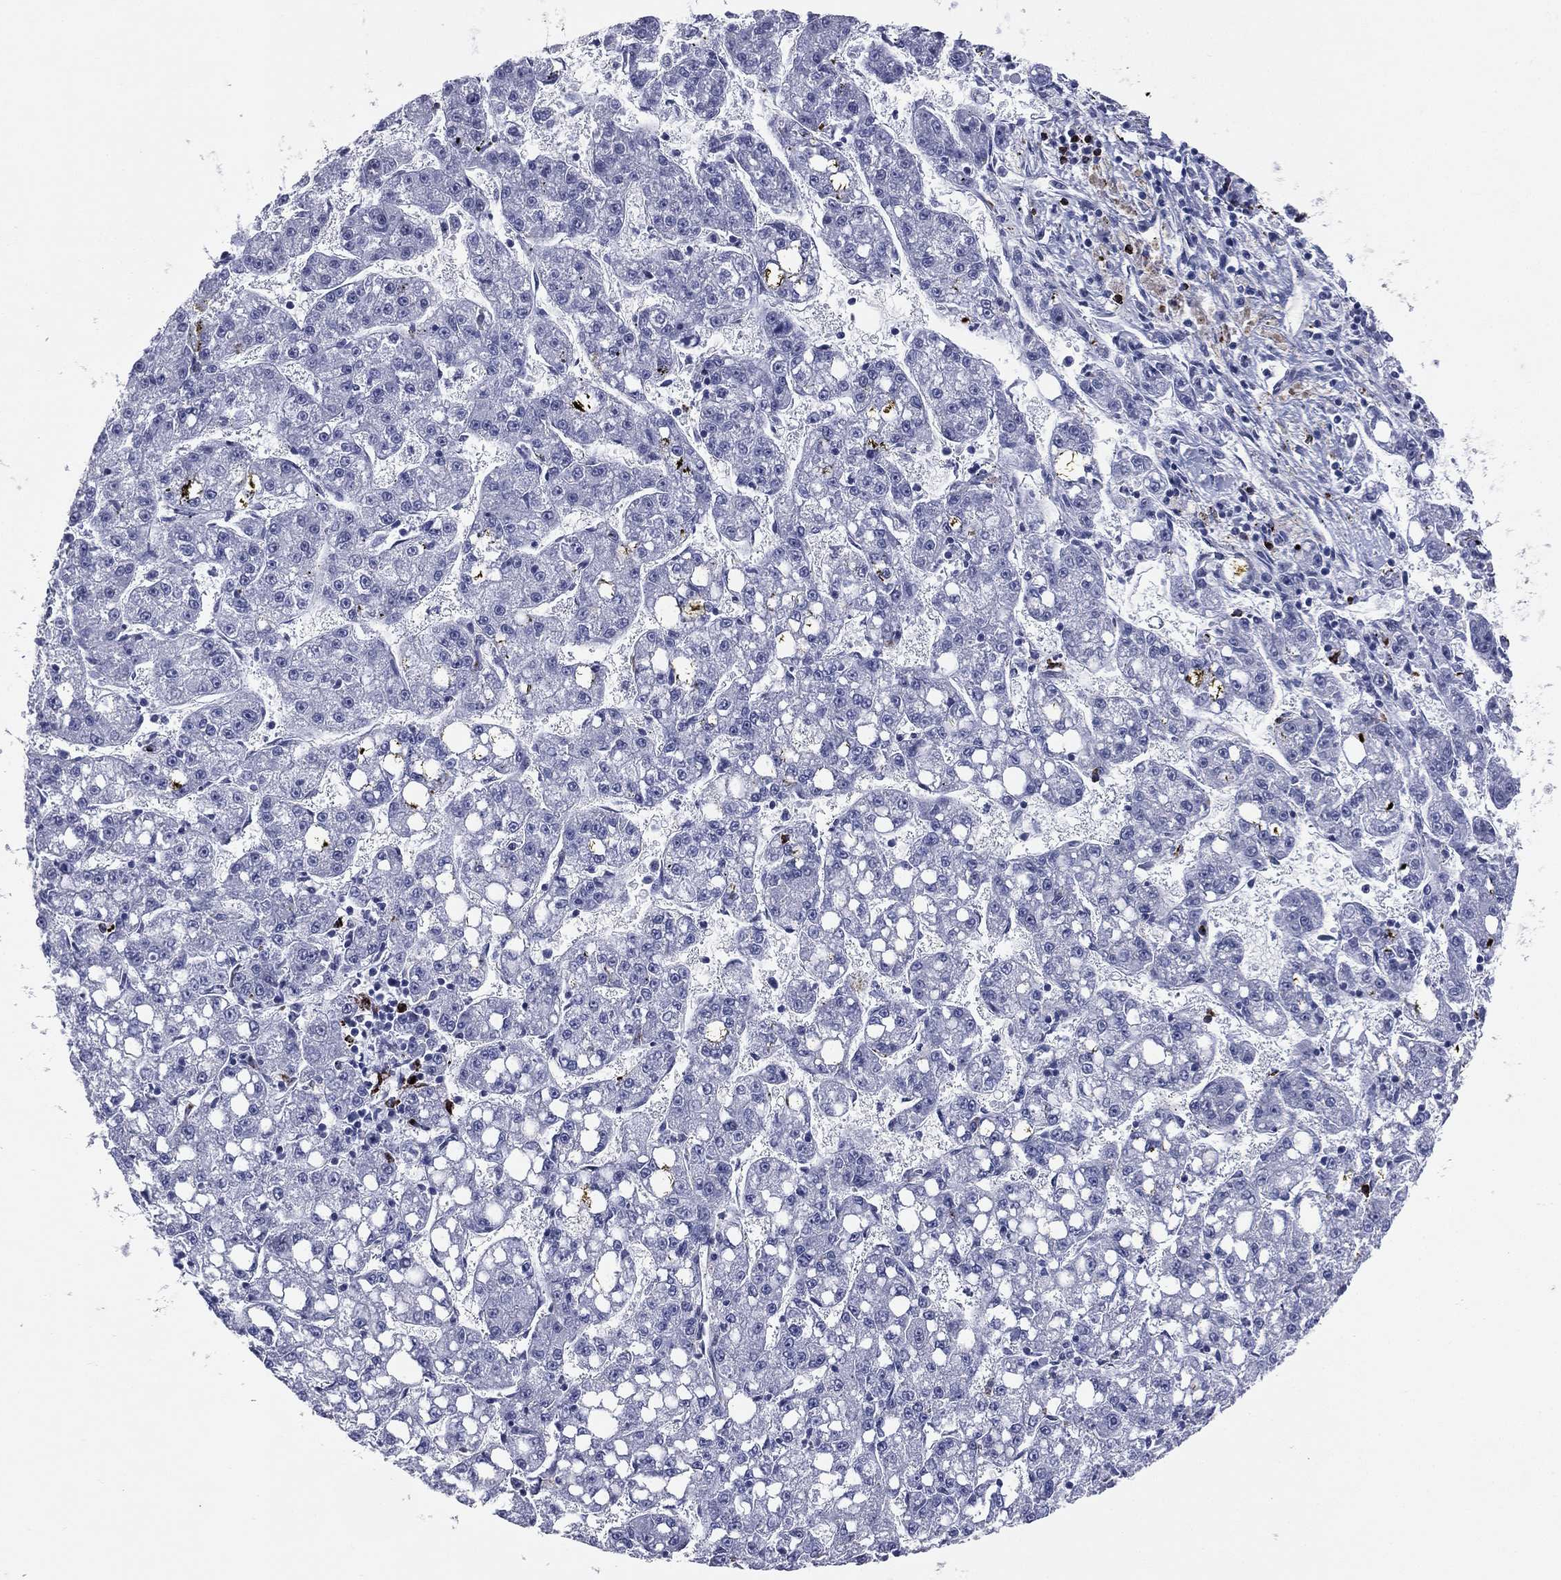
{"staining": {"intensity": "negative", "quantity": "none", "location": "none"}, "tissue": "liver cancer", "cell_type": "Tumor cells", "image_type": "cancer", "snomed": [{"axis": "morphology", "description": "Carcinoma, Hepatocellular, NOS"}, {"axis": "topography", "description": "Liver"}], "caption": "Histopathology image shows no protein staining in tumor cells of liver cancer tissue.", "gene": "HLA-DOA", "patient": {"sex": "female", "age": 65}}